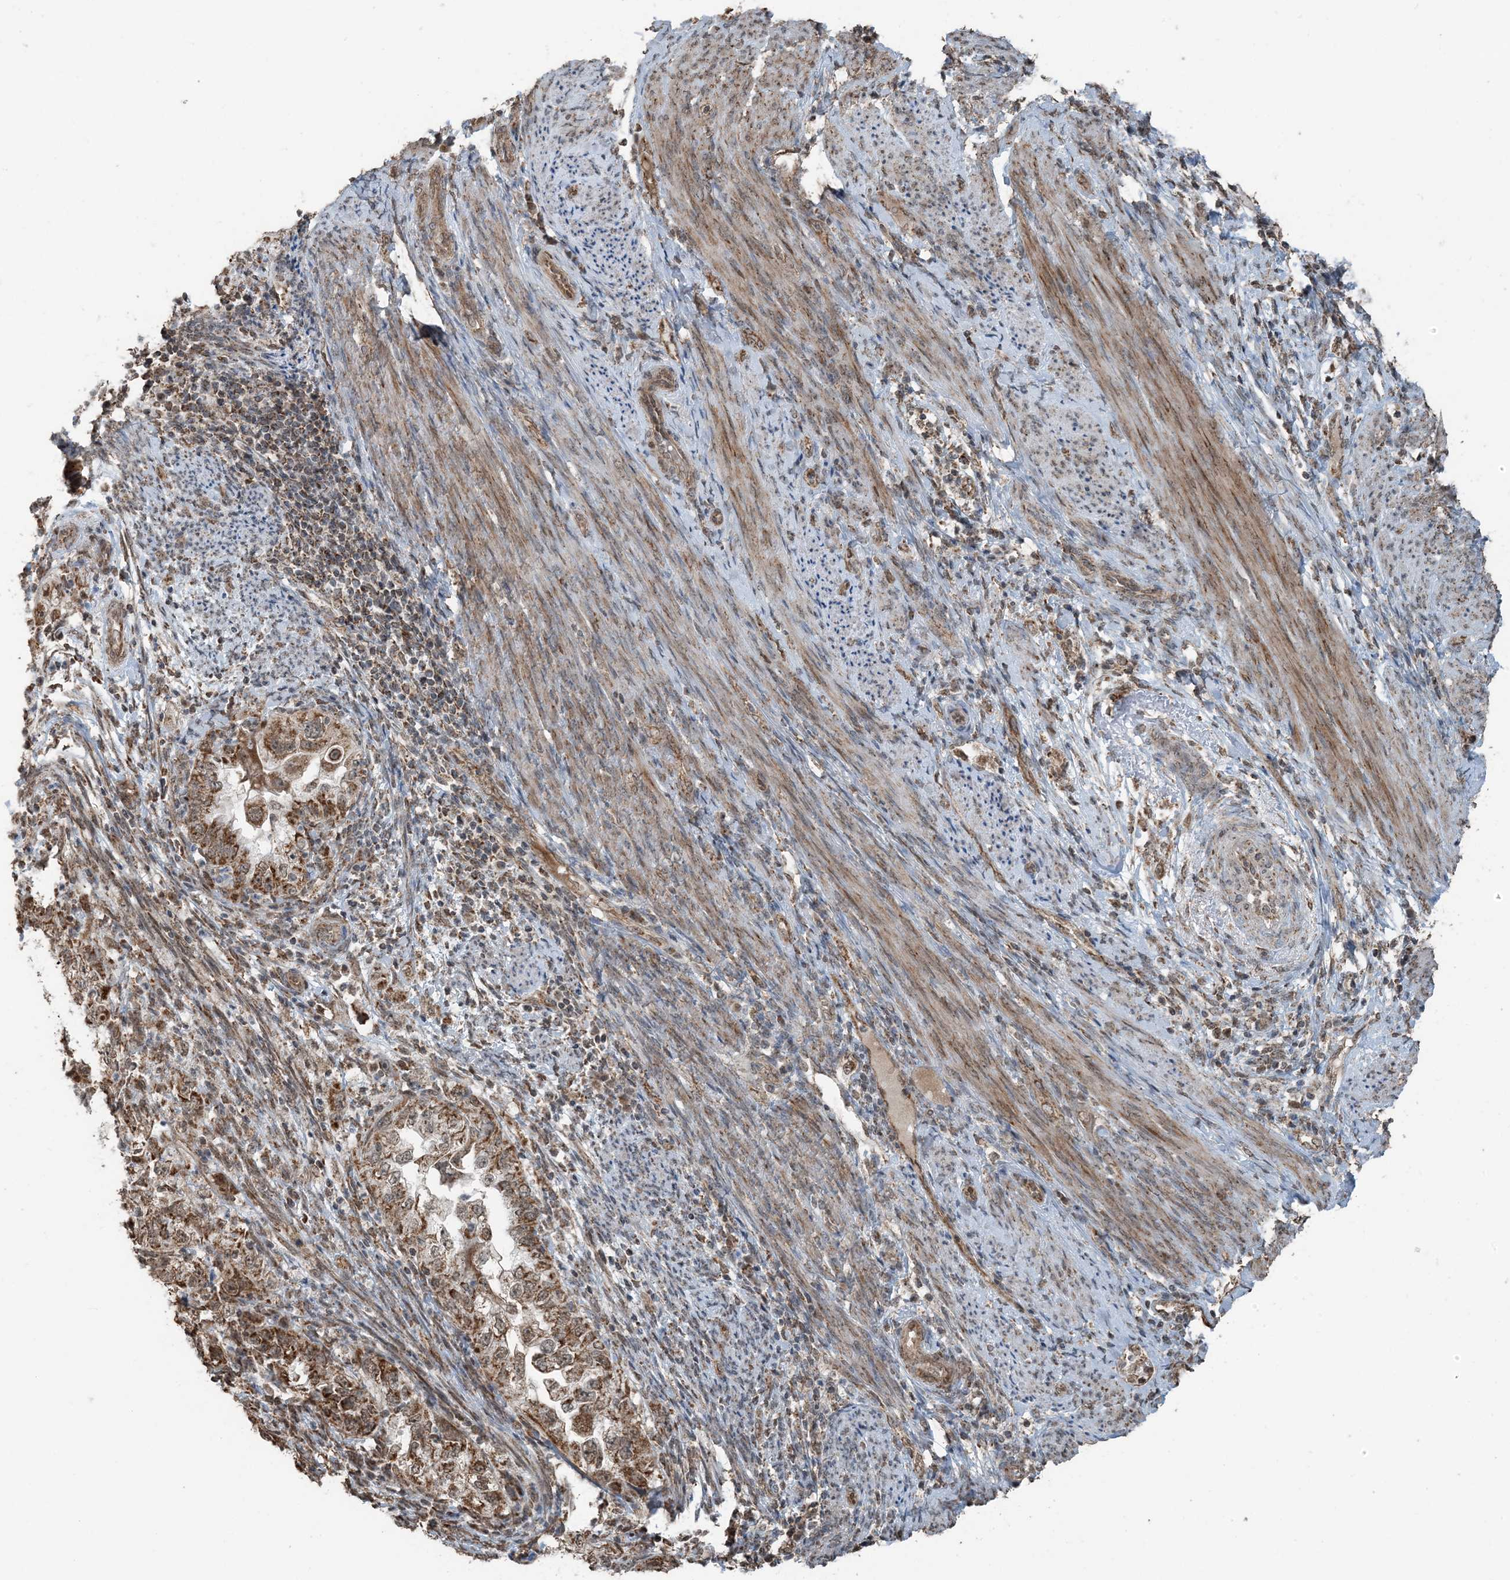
{"staining": {"intensity": "moderate", "quantity": ">75%", "location": "cytoplasmic/membranous"}, "tissue": "endometrial cancer", "cell_type": "Tumor cells", "image_type": "cancer", "snomed": [{"axis": "morphology", "description": "Adenocarcinoma, NOS"}, {"axis": "topography", "description": "Endometrium"}], "caption": "Approximately >75% of tumor cells in human endometrial cancer reveal moderate cytoplasmic/membranous protein positivity as visualized by brown immunohistochemical staining.", "gene": "PILRB", "patient": {"sex": "female", "age": 85}}